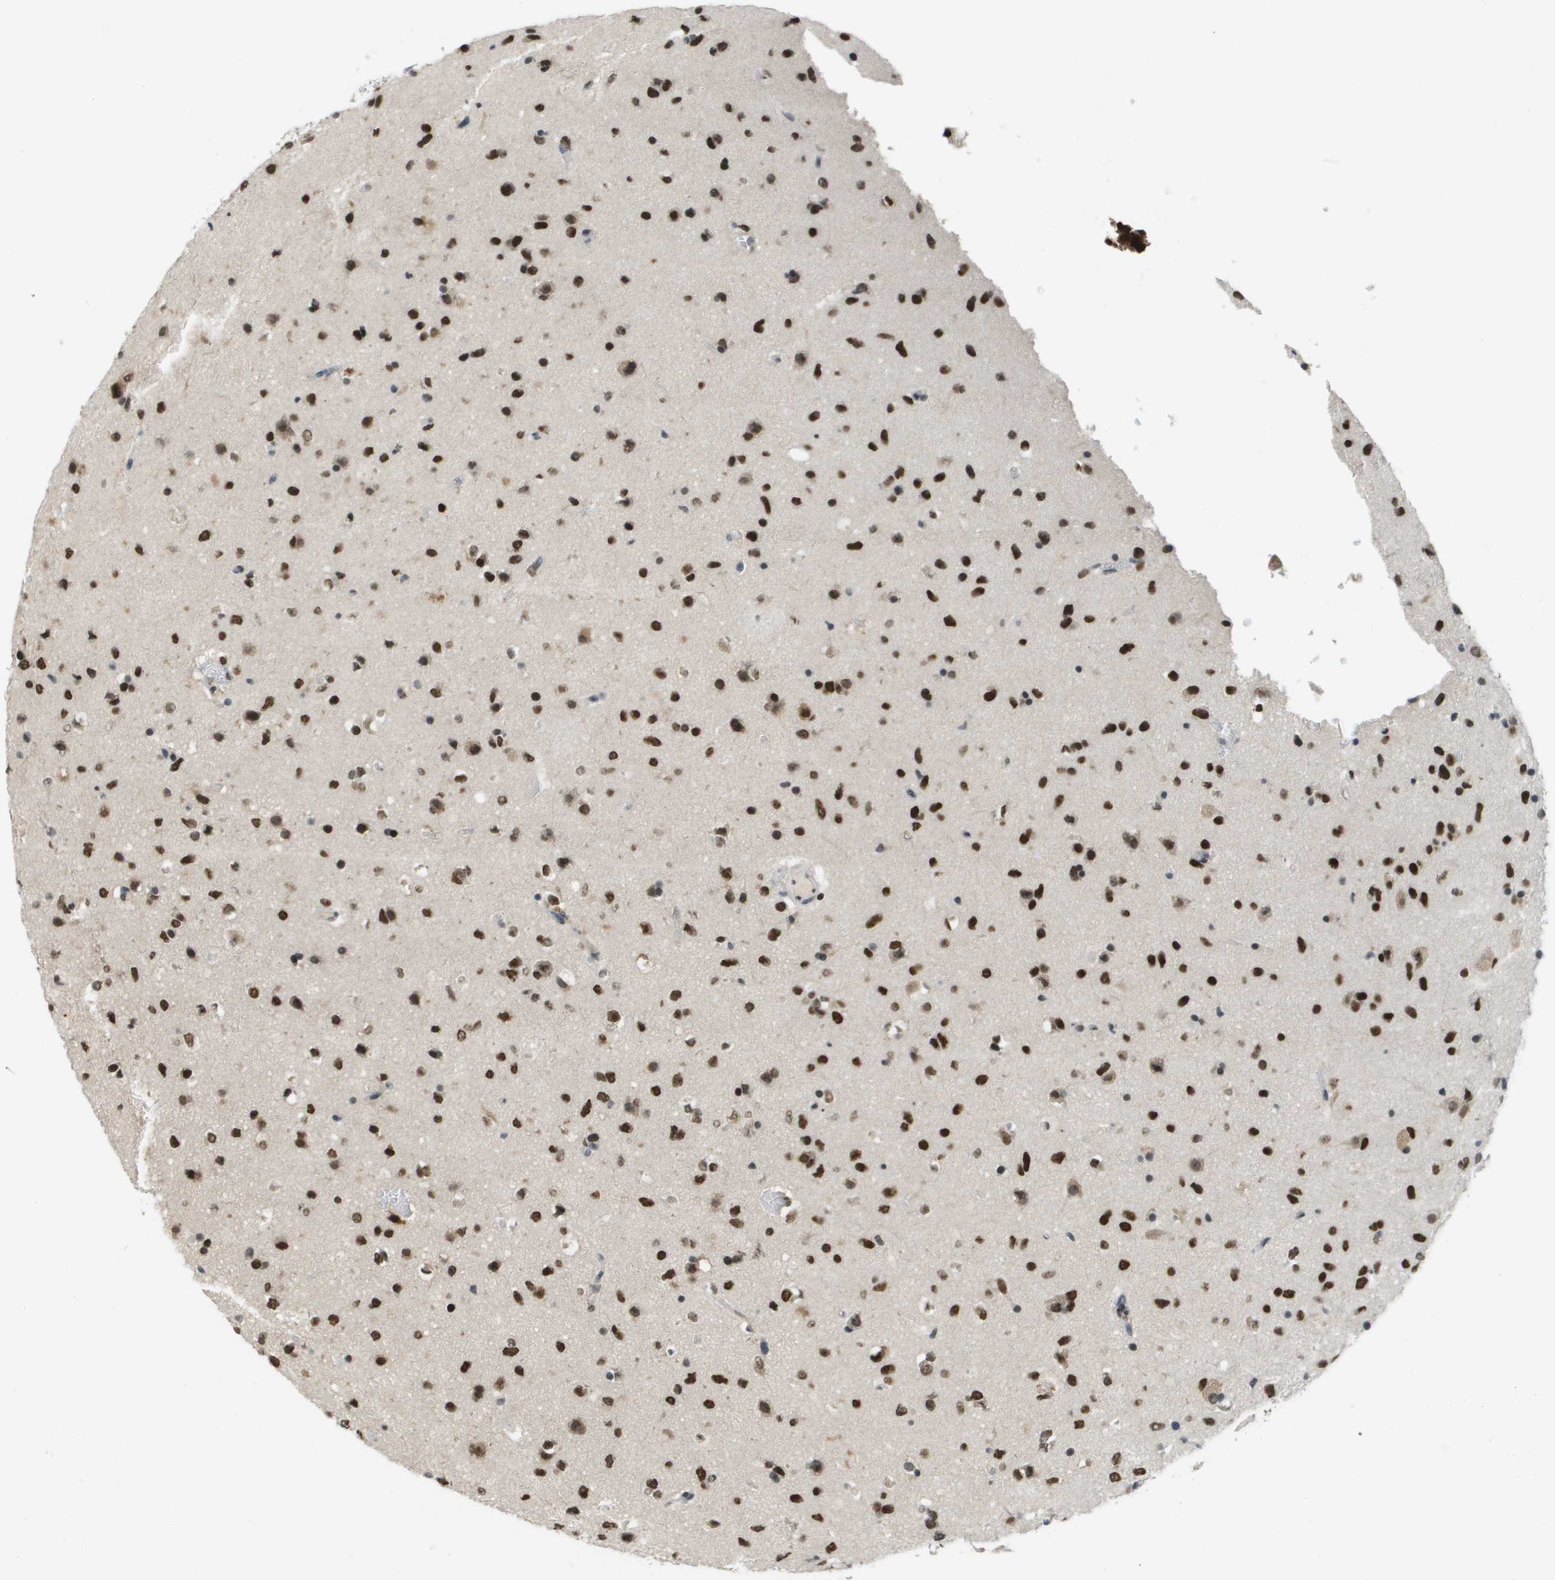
{"staining": {"intensity": "strong", "quantity": ">75%", "location": "nuclear"}, "tissue": "glioma", "cell_type": "Tumor cells", "image_type": "cancer", "snomed": [{"axis": "morphology", "description": "Glioma, malignant, Low grade"}, {"axis": "topography", "description": "Brain"}], "caption": "The immunohistochemical stain labels strong nuclear staining in tumor cells of malignant glioma (low-grade) tissue. Immunohistochemistry stains the protein in brown and the nuclei are stained blue.", "gene": "CBX5", "patient": {"sex": "male", "age": 77}}